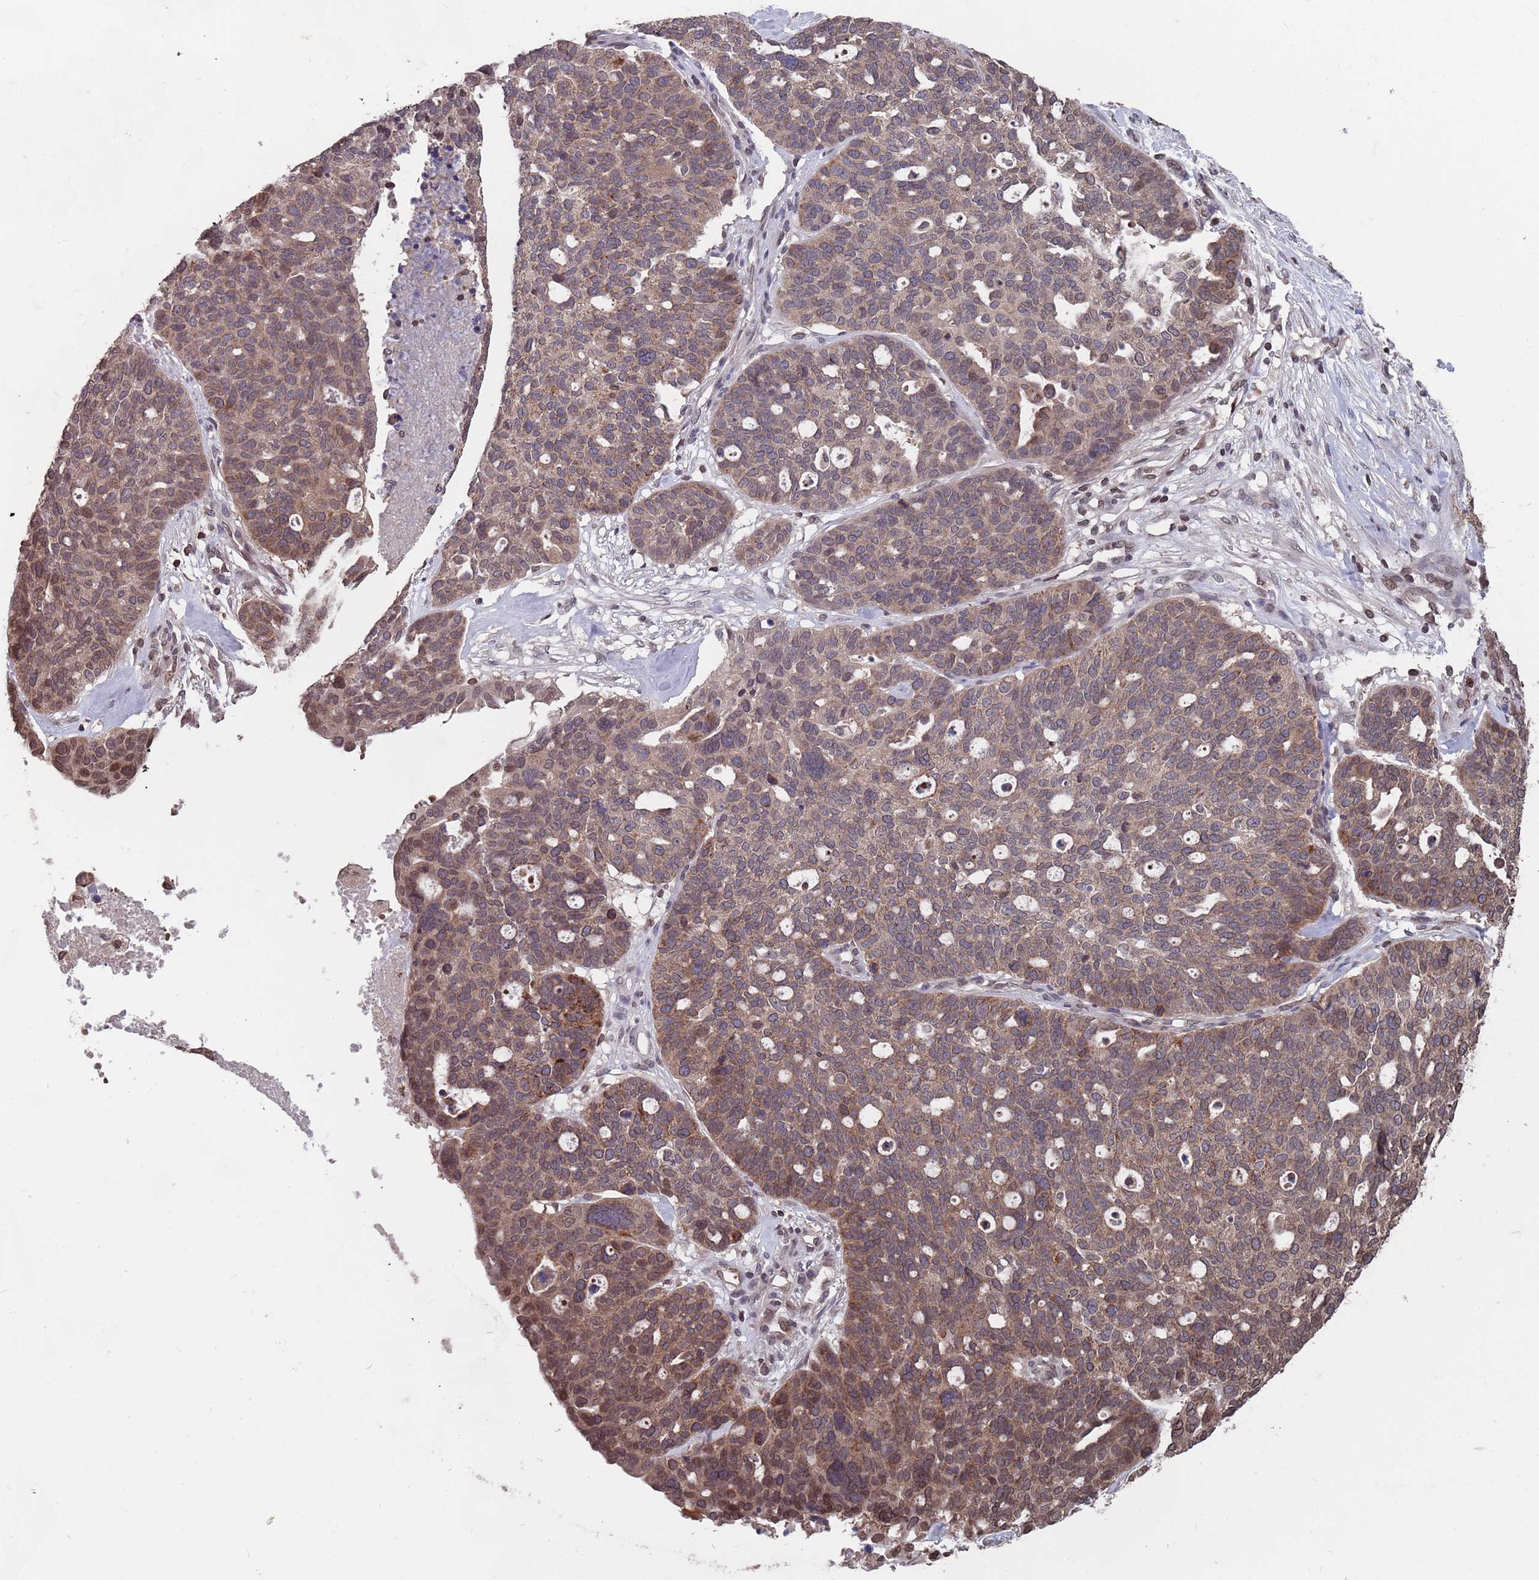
{"staining": {"intensity": "moderate", "quantity": "25%-75%", "location": "cytoplasmic/membranous,nuclear"}, "tissue": "ovarian cancer", "cell_type": "Tumor cells", "image_type": "cancer", "snomed": [{"axis": "morphology", "description": "Cystadenocarcinoma, serous, NOS"}, {"axis": "topography", "description": "Ovary"}], "caption": "Tumor cells demonstrate medium levels of moderate cytoplasmic/membranous and nuclear positivity in about 25%-75% of cells in ovarian serous cystadenocarcinoma.", "gene": "SDHAF3", "patient": {"sex": "female", "age": 59}}